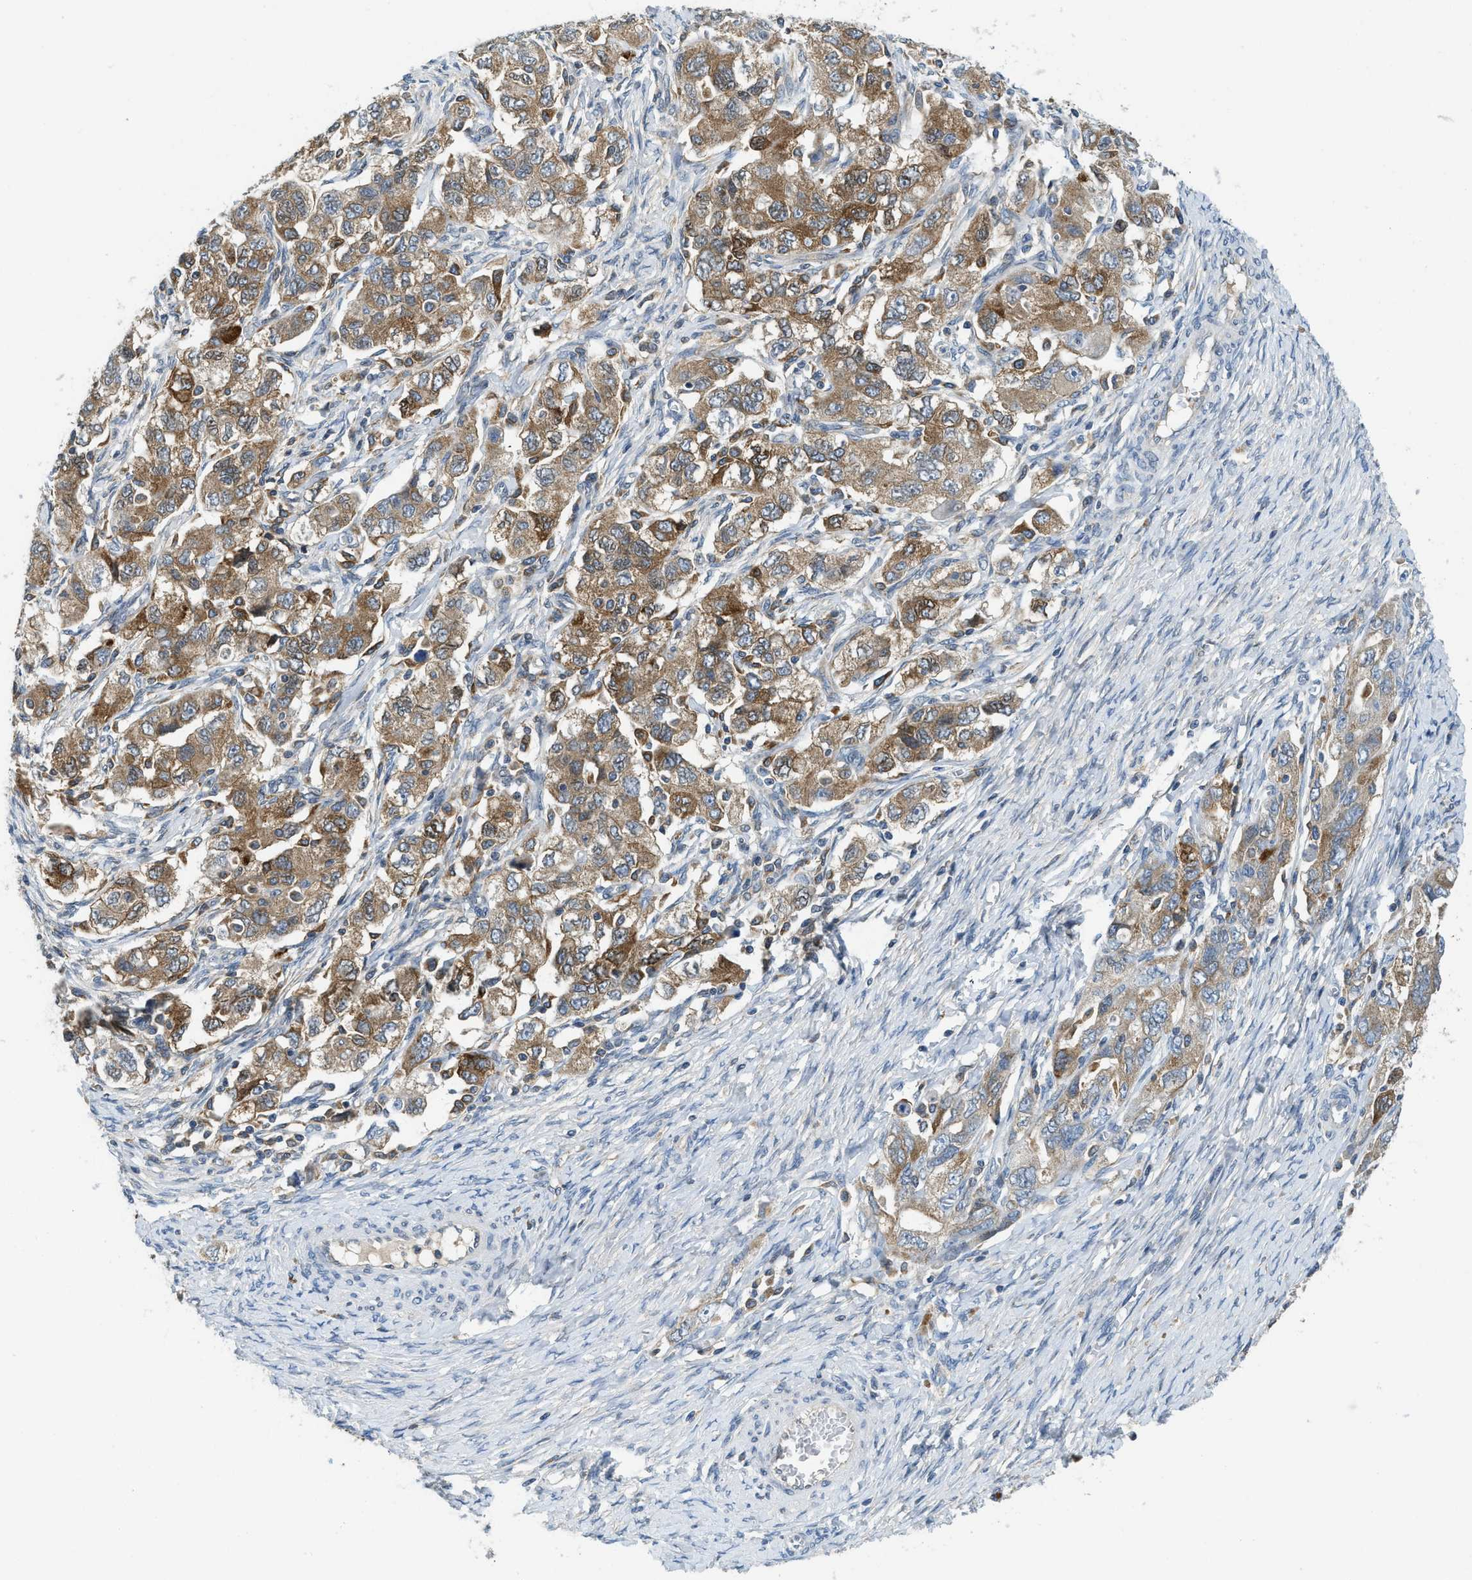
{"staining": {"intensity": "moderate", "quantity": ">75%", "location": "cytoplasmic/membranous"}, "tissue": "ovarian cancer", "cell_type": "Tumor cells", "image_type": "cancer", "snomed": [{"axis": "morphology", "description": "Carcinoma, NOS"}, {"axis": "morphology", "description": "Cystadenocarcinoma, serous, NOS"}, {"axis": "topography", "description": "Ovary"}], "caption": "Immunohistochemistry image of human ovarian cancer (carcinoma) stained for a protein (brown), which reveals medium levels of moderate cytoplasmic/membranous positivity in about >75% of tumor cells.", "gene": "BCAP31", "patient": {"sex": "female", "age": 69}}